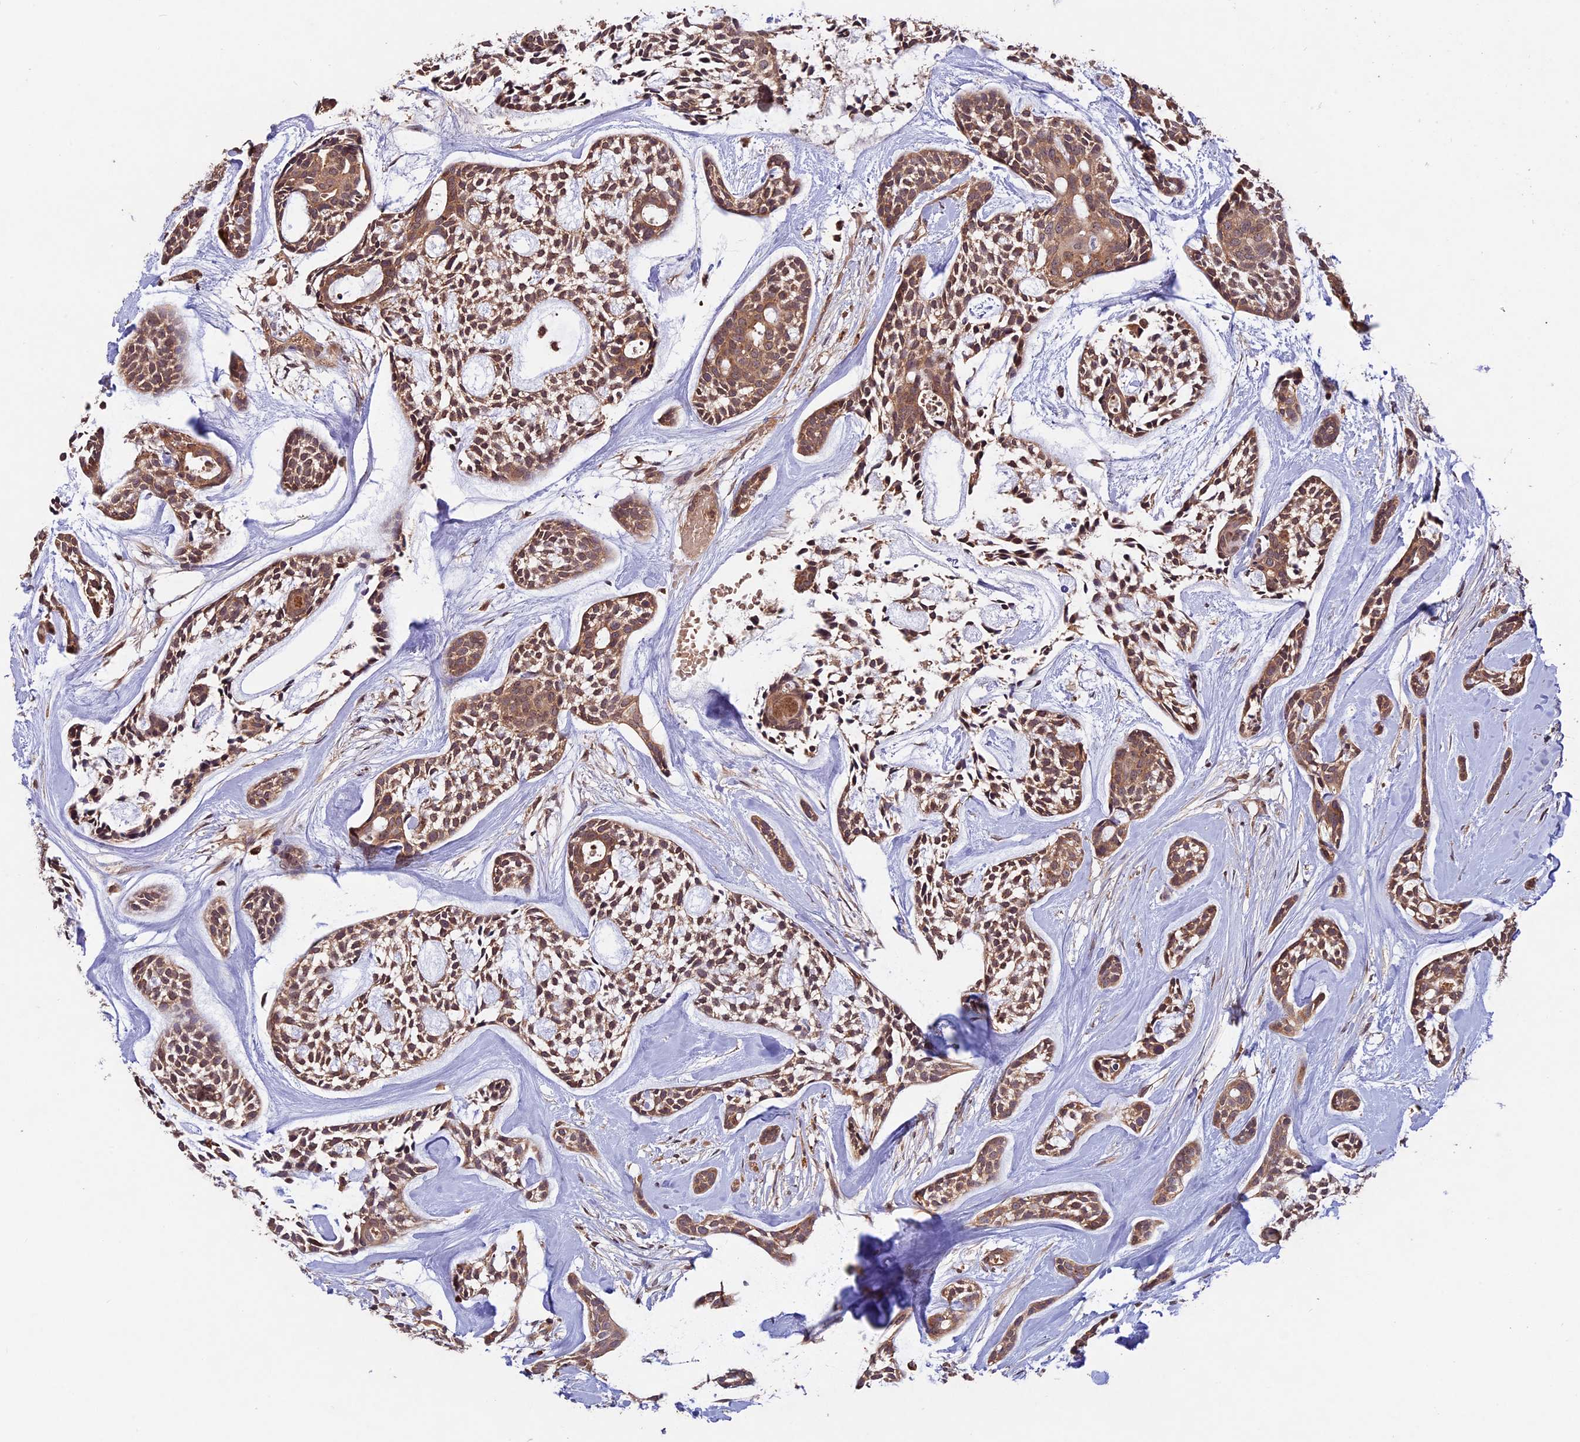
{"staining": {"intensity": "moderate", "quantity": ">75%", "location": "cytoplasmic/membranous"}, "tissue": "head and neck cancer", "cell_type": "Tumor cells", "image_type": "cancer", "snomed": [{"axis": "morphology", "description": "Adenocarcinoma, NOS"}, {"axis": "topography", "description": "Subcutis"}, {"axis": "topography", "description": "Head-Neck"}], "caption": "Adenocarcinoma (head and neck) stained with DAB (3,3'-diaminobenzidine) IHC shows medium levels of moderate cytoplasmic/membranous staining in approximately >75% of tumor cells.", "gene": "CHAC1", "patient": {"sex": "female", "age": 73}}